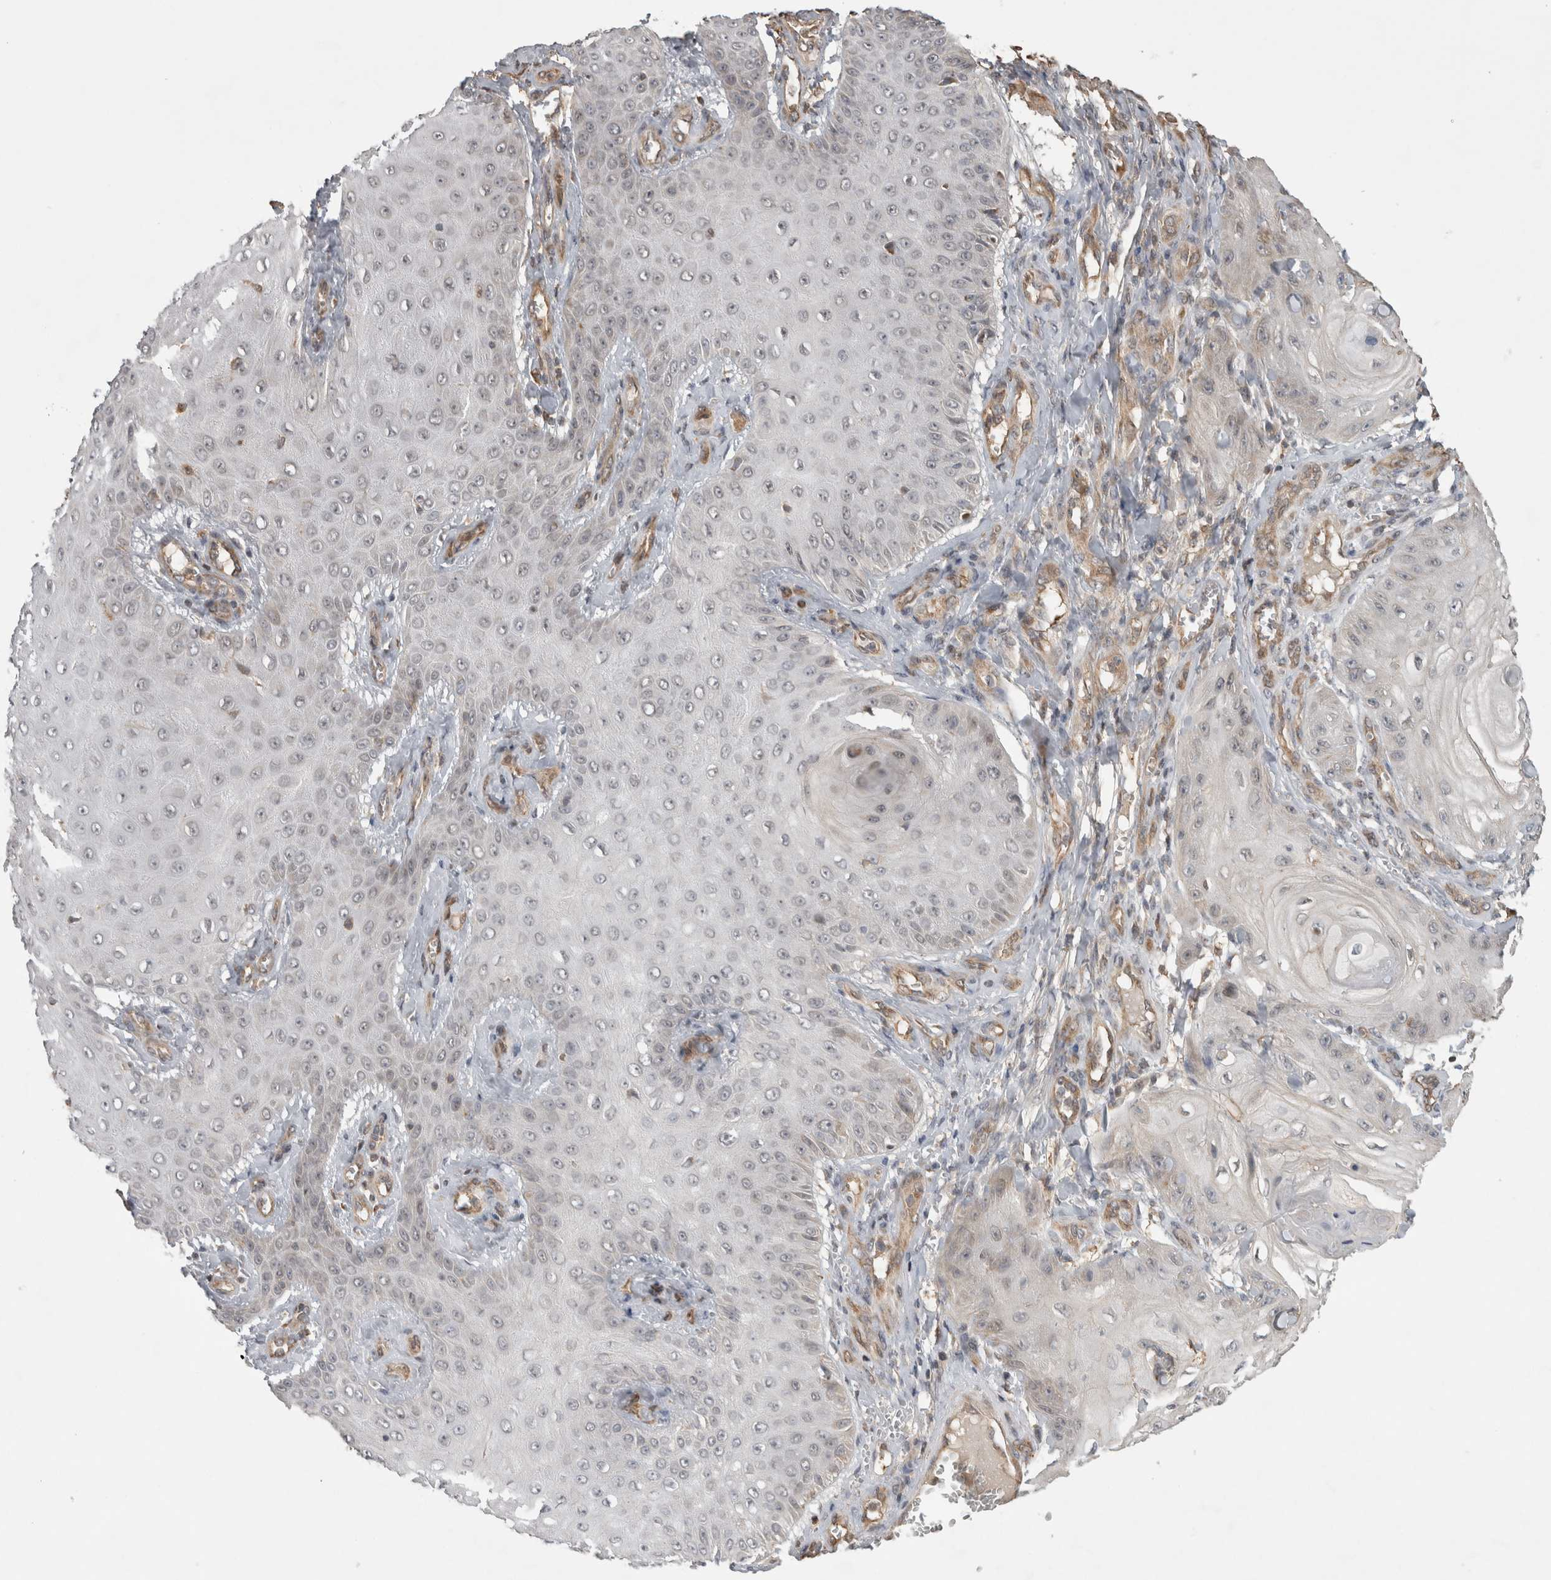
{"staining": {"intensity": "negative", "quantity": "none", "location": "none"}, "tissue": "skin cancer", "cell_type": "Tumor cells", "image_type": "cancer", "snomed": [{"axis": "morphology", "description": "Squamous cell carcinoma, NOS"}, {"axis": "topography", "description": "Skin"}], "caption": "Tumor cells are negative for protein expression in human skin cancer (squamous cell carcinoma).", "gene": "KCNIP1", "patient": {"sex": "male", "age": 74}}